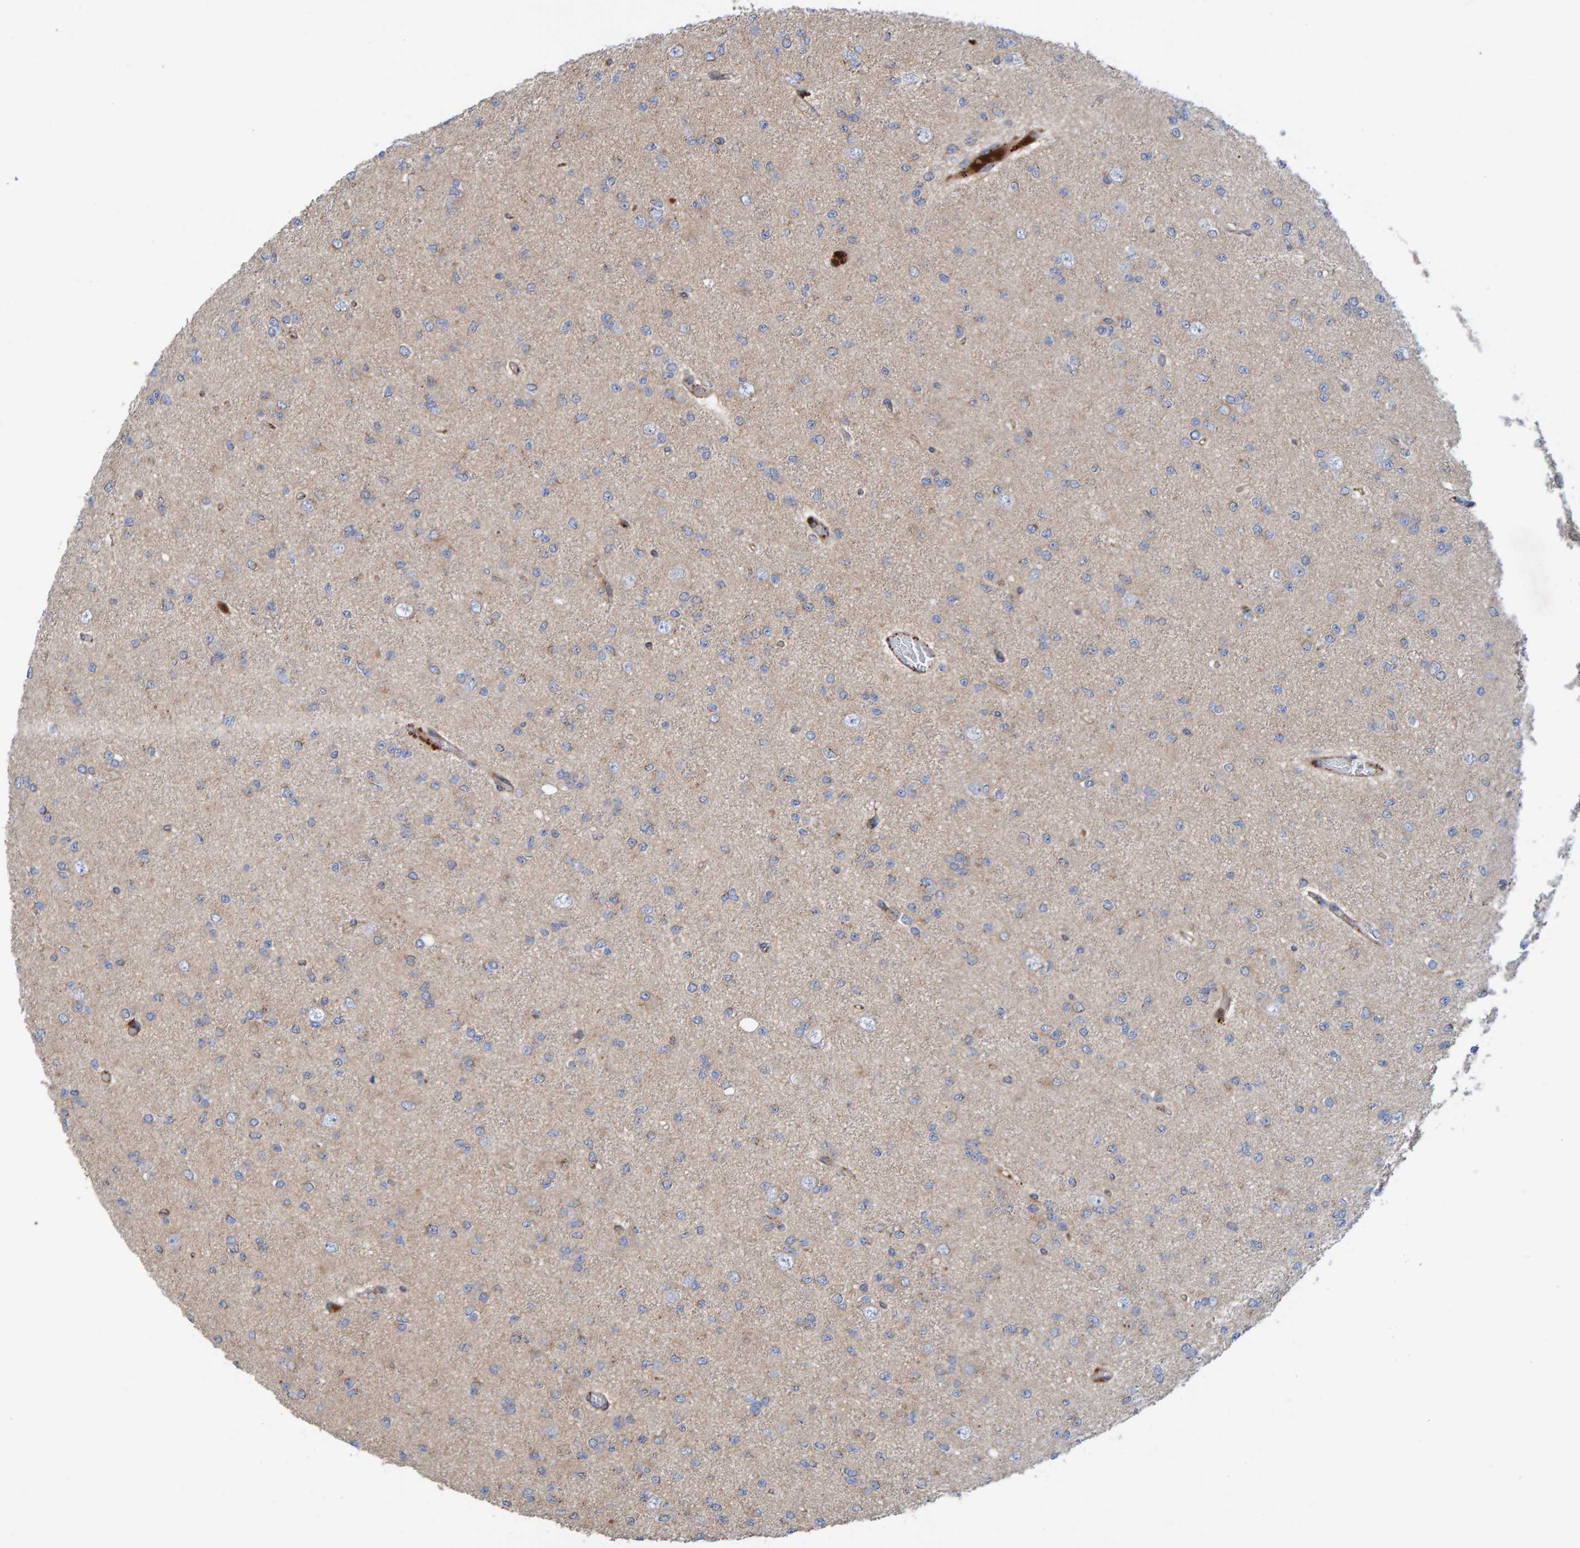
{"staining": {"intensity": "weak", "quantity": "25%-75%", "location": "cytoplasmic/membranous"}, "tissue": "glioma", "cell_type": "Tumor cells", "image_type": "cancer", "snomed": [{"axis": "morphology", "description": "Glioma, malignant, Low grade"}, {"axis": "topography", "description": "Brain"}], "caption": "Glioma was stained to show a protein in brown. There is low levels of weak cytoplasmic/membranous staining in approximately 25%-75% of tumor cells.", "gene": "KIAA0753", "patient": {"sex": "female", "age": 22}}